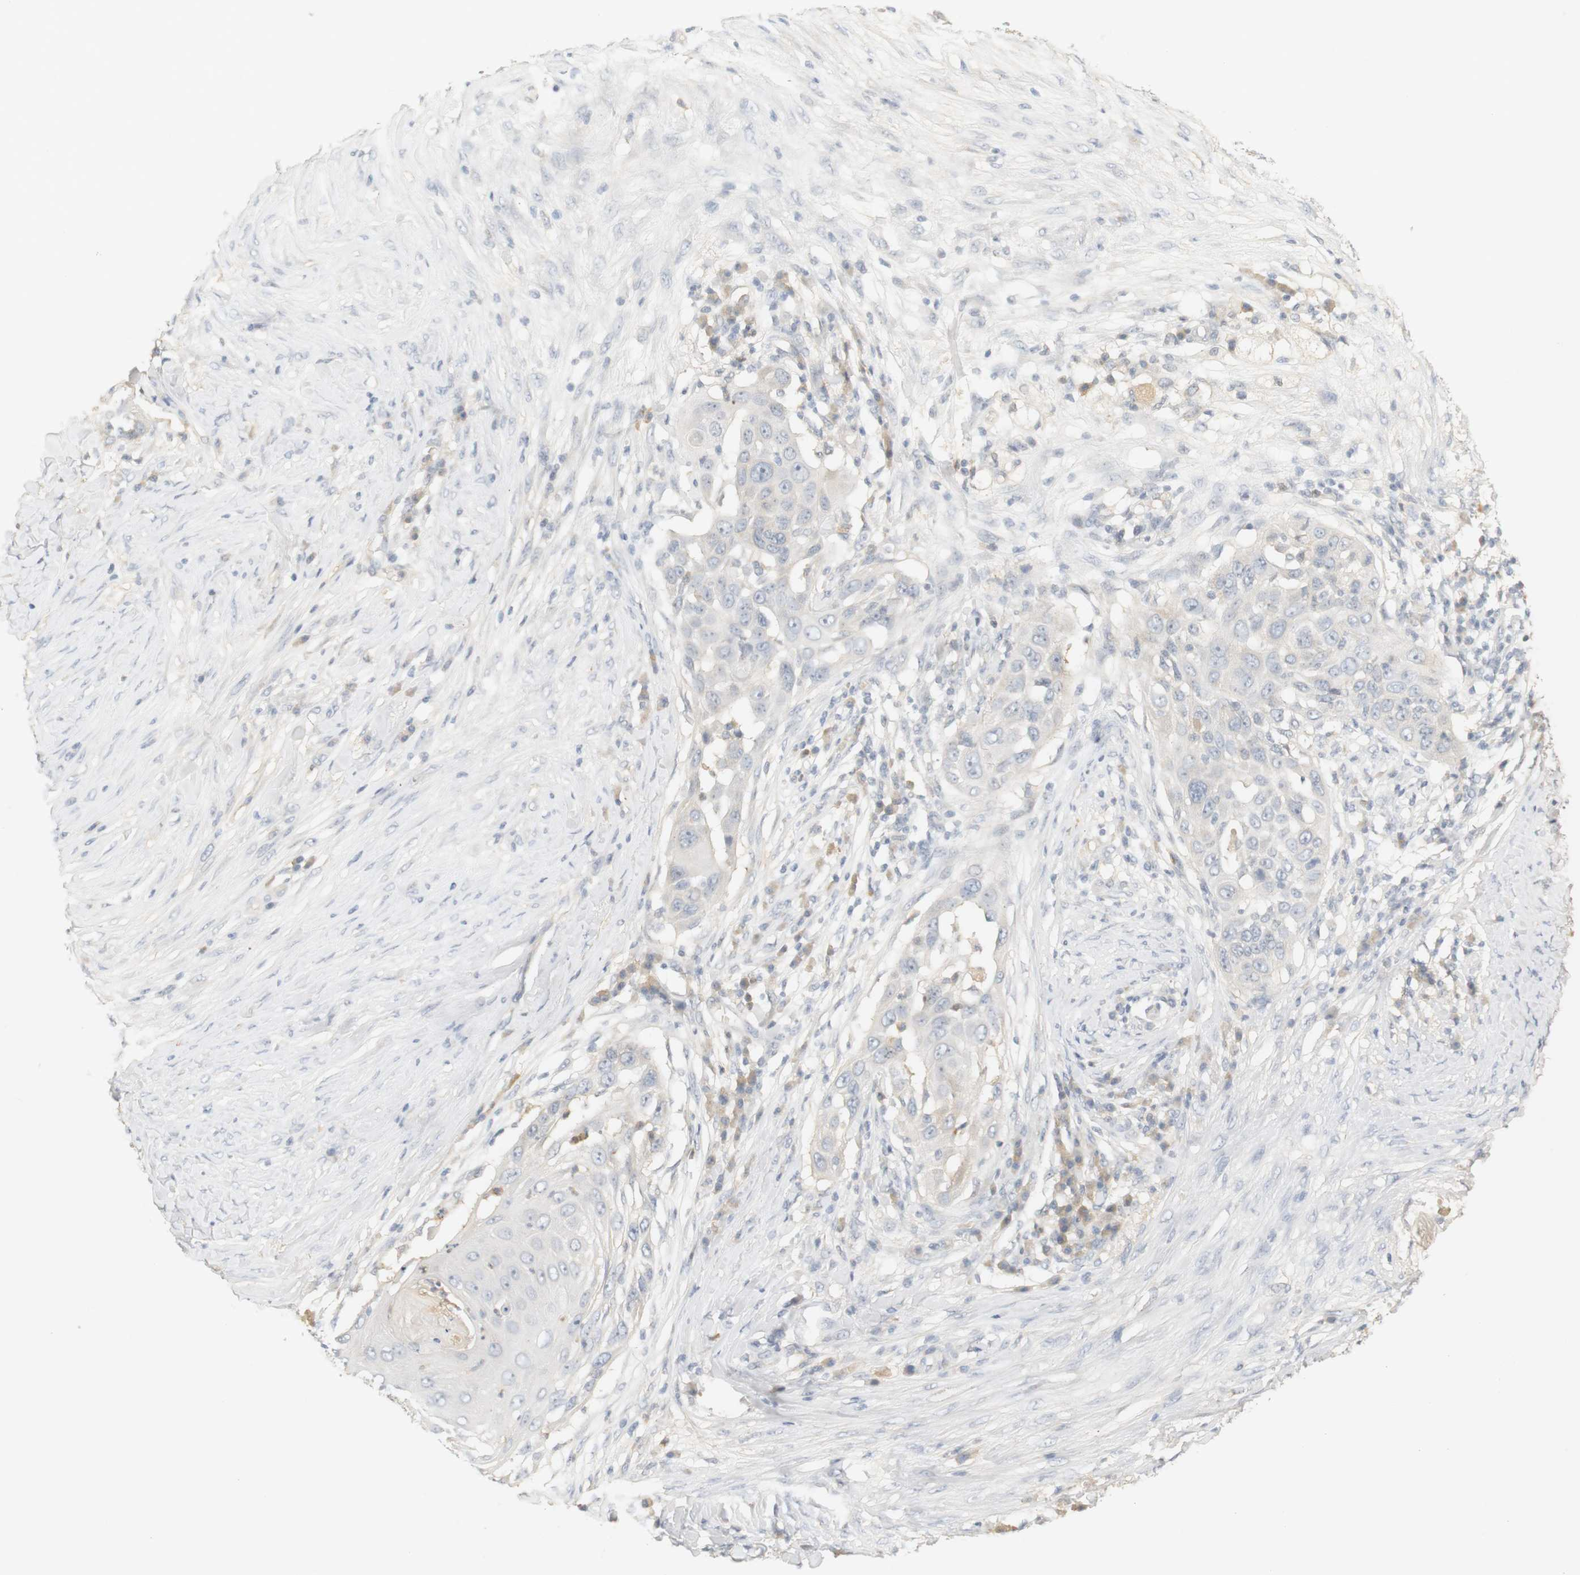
{"staining": {"intensity": "negative", "quantity": "none", "location": "none"}, "tissue": "skin cancer", "cell_type": "Tumor cells", "image_type": "cancer", "snomed": [{"axis": "morphology", "description": "Squamous cell carcinoma, NOS"}, {"axis": "topography", "description": "Skin"}], "caption": "DAB immunohistochemical staining of human skin squamous cell carcinoma displays no significant positivity in tumor cells. Brightfield microscopy of immunohistochemistry stained with DAB (3,3'-diaminobenzidine) (brown) and hematoxylin (blue), captured at high magnification.", "gene": "RTN3", "patient": {"sex": "female", "age": 44}}